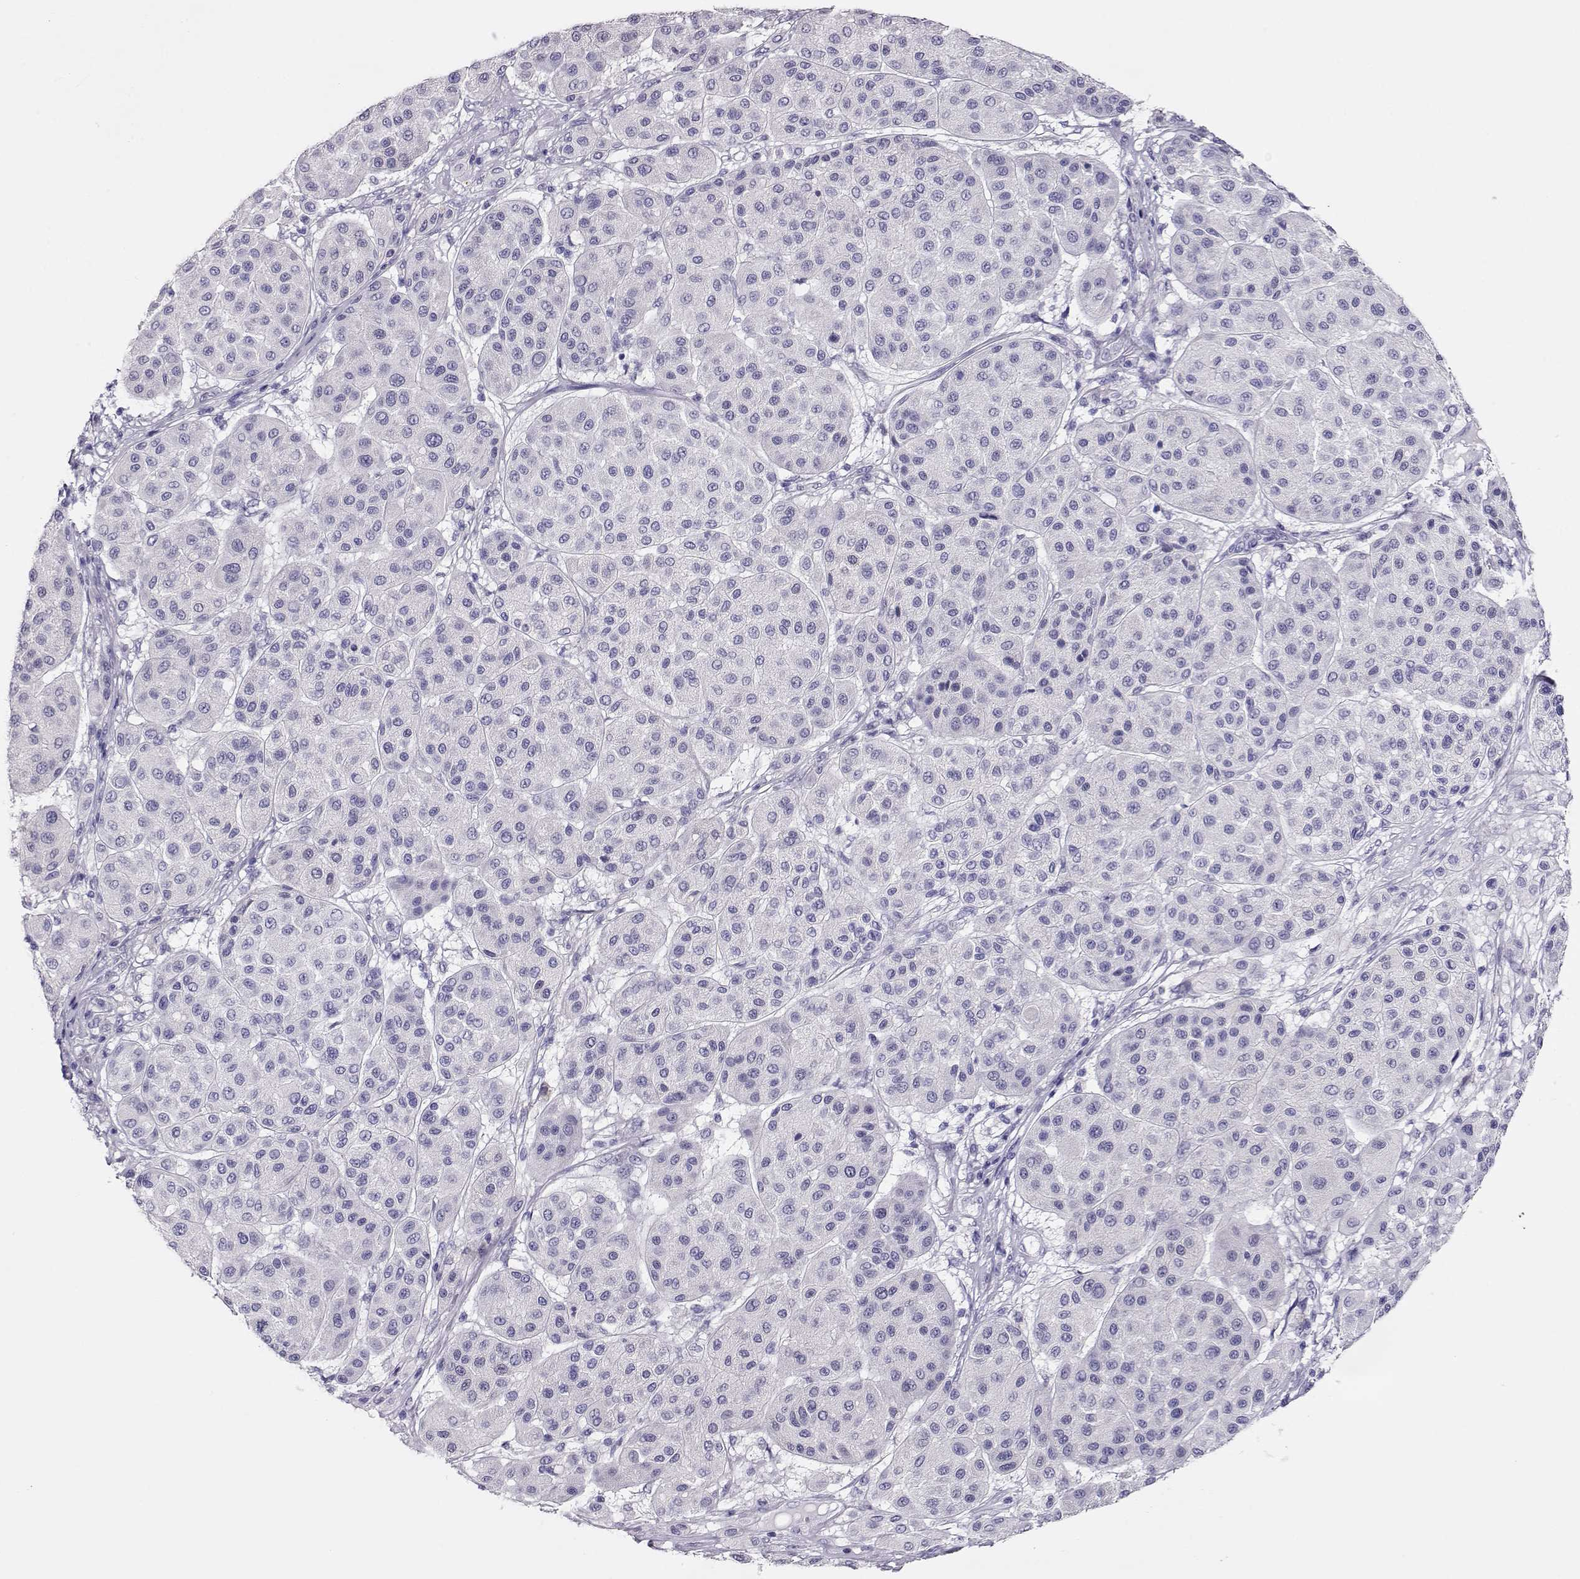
{"staining": {"intensity": "negative", "quantity": "none", "location": "none"}, "tissue": "melanoma", "cell_type": "Tumor cells", "image_type": "cancer", "snomed": [{"axis": "morphology", "description": "Malignant melanoma, Metastatic site"}, {"axis": "topography", "description": "Smooth muscle"}], "caption": "The image displays no significant staining in tumor cells of malignant melanoma (metastatic site).", "gene": "CRX", "patient": {"sex": "male", "age": 41}}